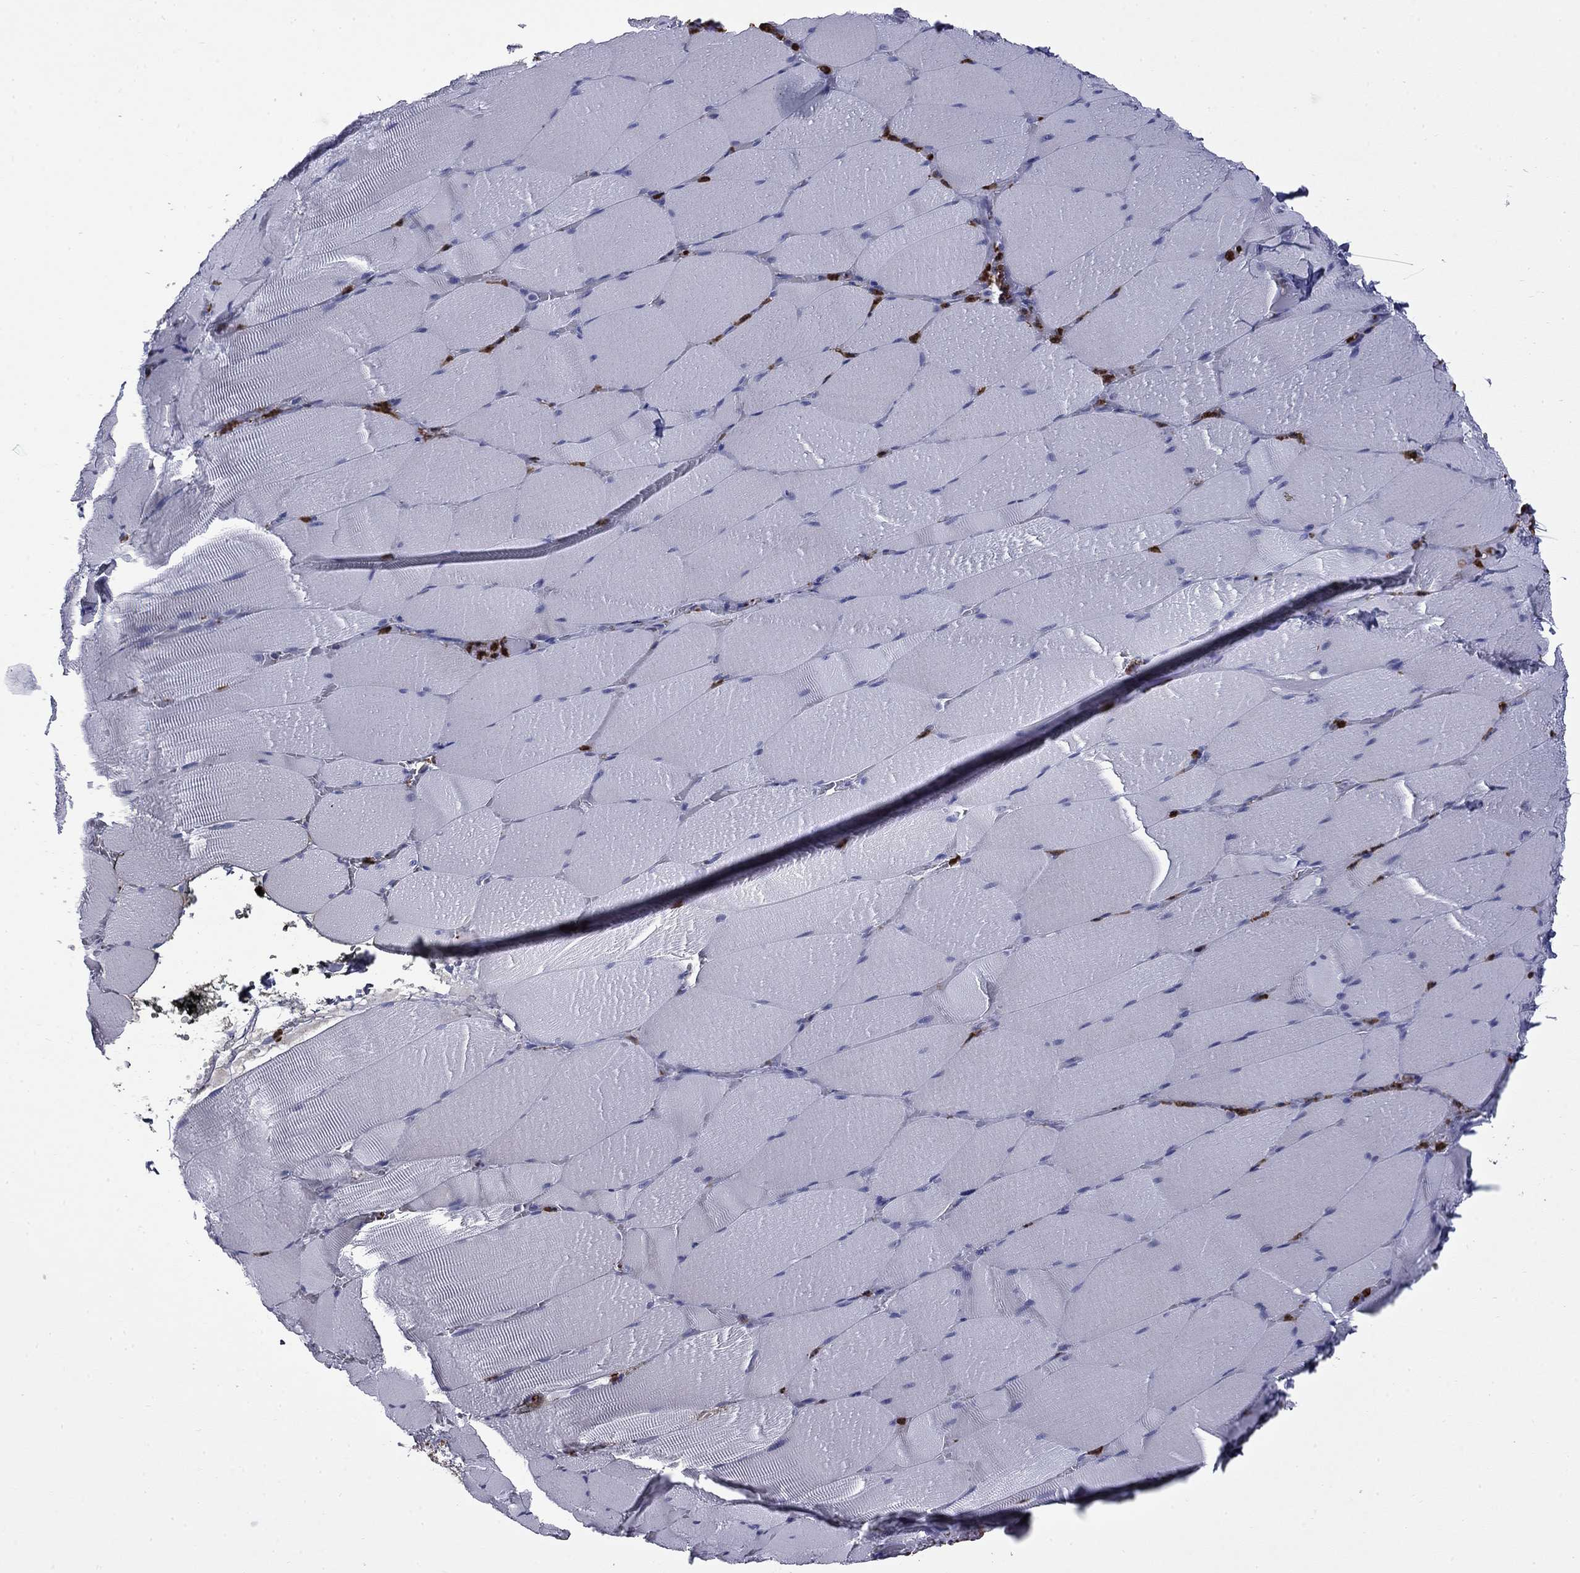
{"staining": {"intensity": "negative", "quantity": "none", "location": "none"}, "tissue": "skeletal muscle", "cell_type": "Myocytes", "image_type": "normal", "snomed": [{"axis": "morphology", "description": "Normal tissue, NOS"}, {"axis": "topography", "description": "Skeletal muscle"}], "caption": "This is an immunohistochemistry photomicrograph of normal skeletal muscle. There is no positivity in myocytes.", "gene": "TRIM29", "patient": {"sex": "male", "age": 56}}